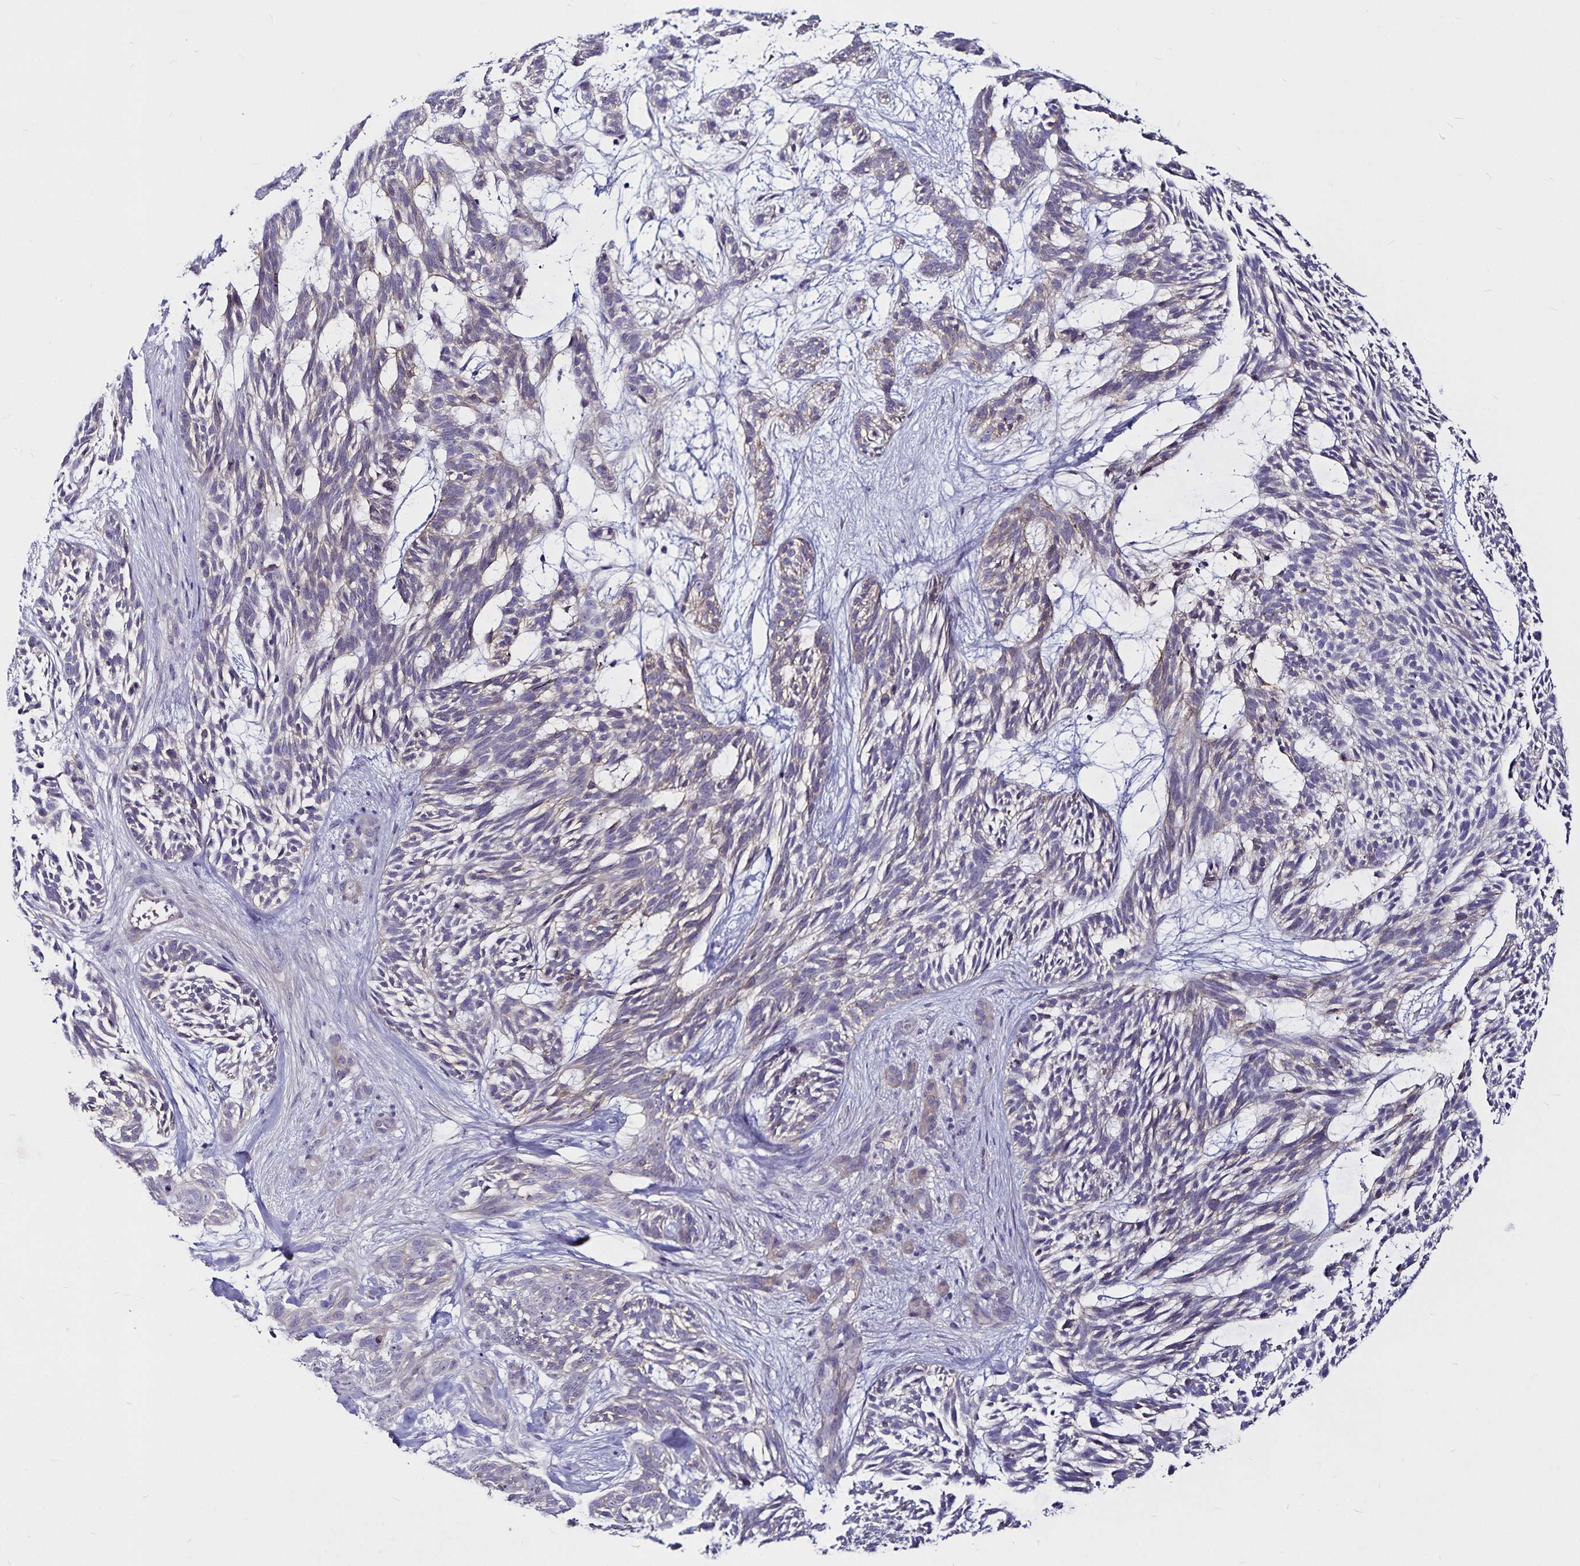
{"staining": {"intensity": "negative", "quantity": "none", "location": "none"}, "tissue": "skin cancer", "cell_type": "Tumor cells", "image_type": "cancer", "snomed": [{"axis": "morphology", "description": "Basal cell carcinoma"}, {"axis": "topography", "description": "Skin"}, {"axis": "topography", "description": "Skin, foot"}], "caption": "IHC micrograph of neoplastic tissue: human basal cell carcinoma (skin) stained with DAB (3,3'-diaminobenzidine) reveals no significant protein expression in tumor cells.", "gene": "GNG12", "patient": {"sex": "female", "age": 77}}